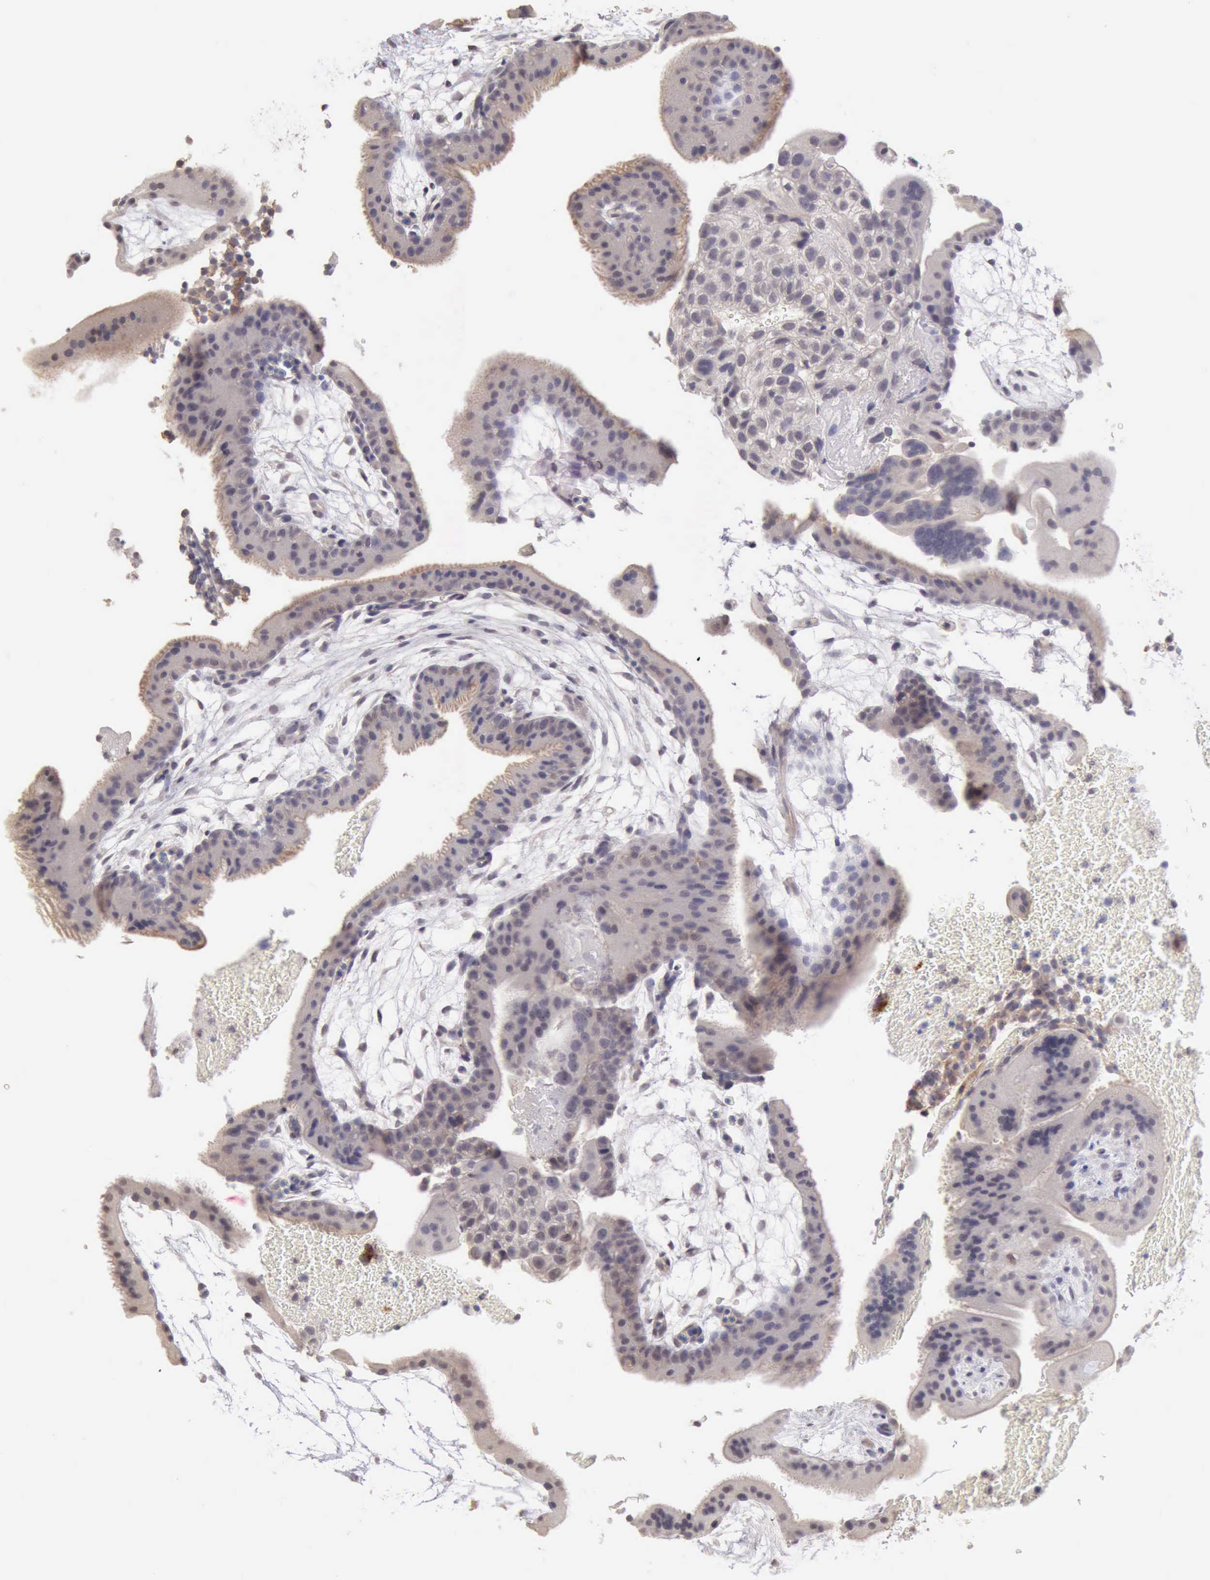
{"staining": {"intensity": "negative", "quantity": "none", "location": "none"}, "tissue": "placenta", "cell_type": "Trophoblastic cells", "image_type": "normal", "snomed": [{"axis": "morphology", "description": "Normal tissue, NOS"}, {"axis": "topography", "description": "Placenta"}], "caption": "A high-resolution micrograph shows IHC staining of benign placenta, which exhibits no significant positivity in trophoblastic cells. (DAB (3,3'-diaminobenzidine) IHC visualized using brightfield microscopy, high magnification).", "gene": "KCND1", "patient": {"sex": "female", "age": 19}}